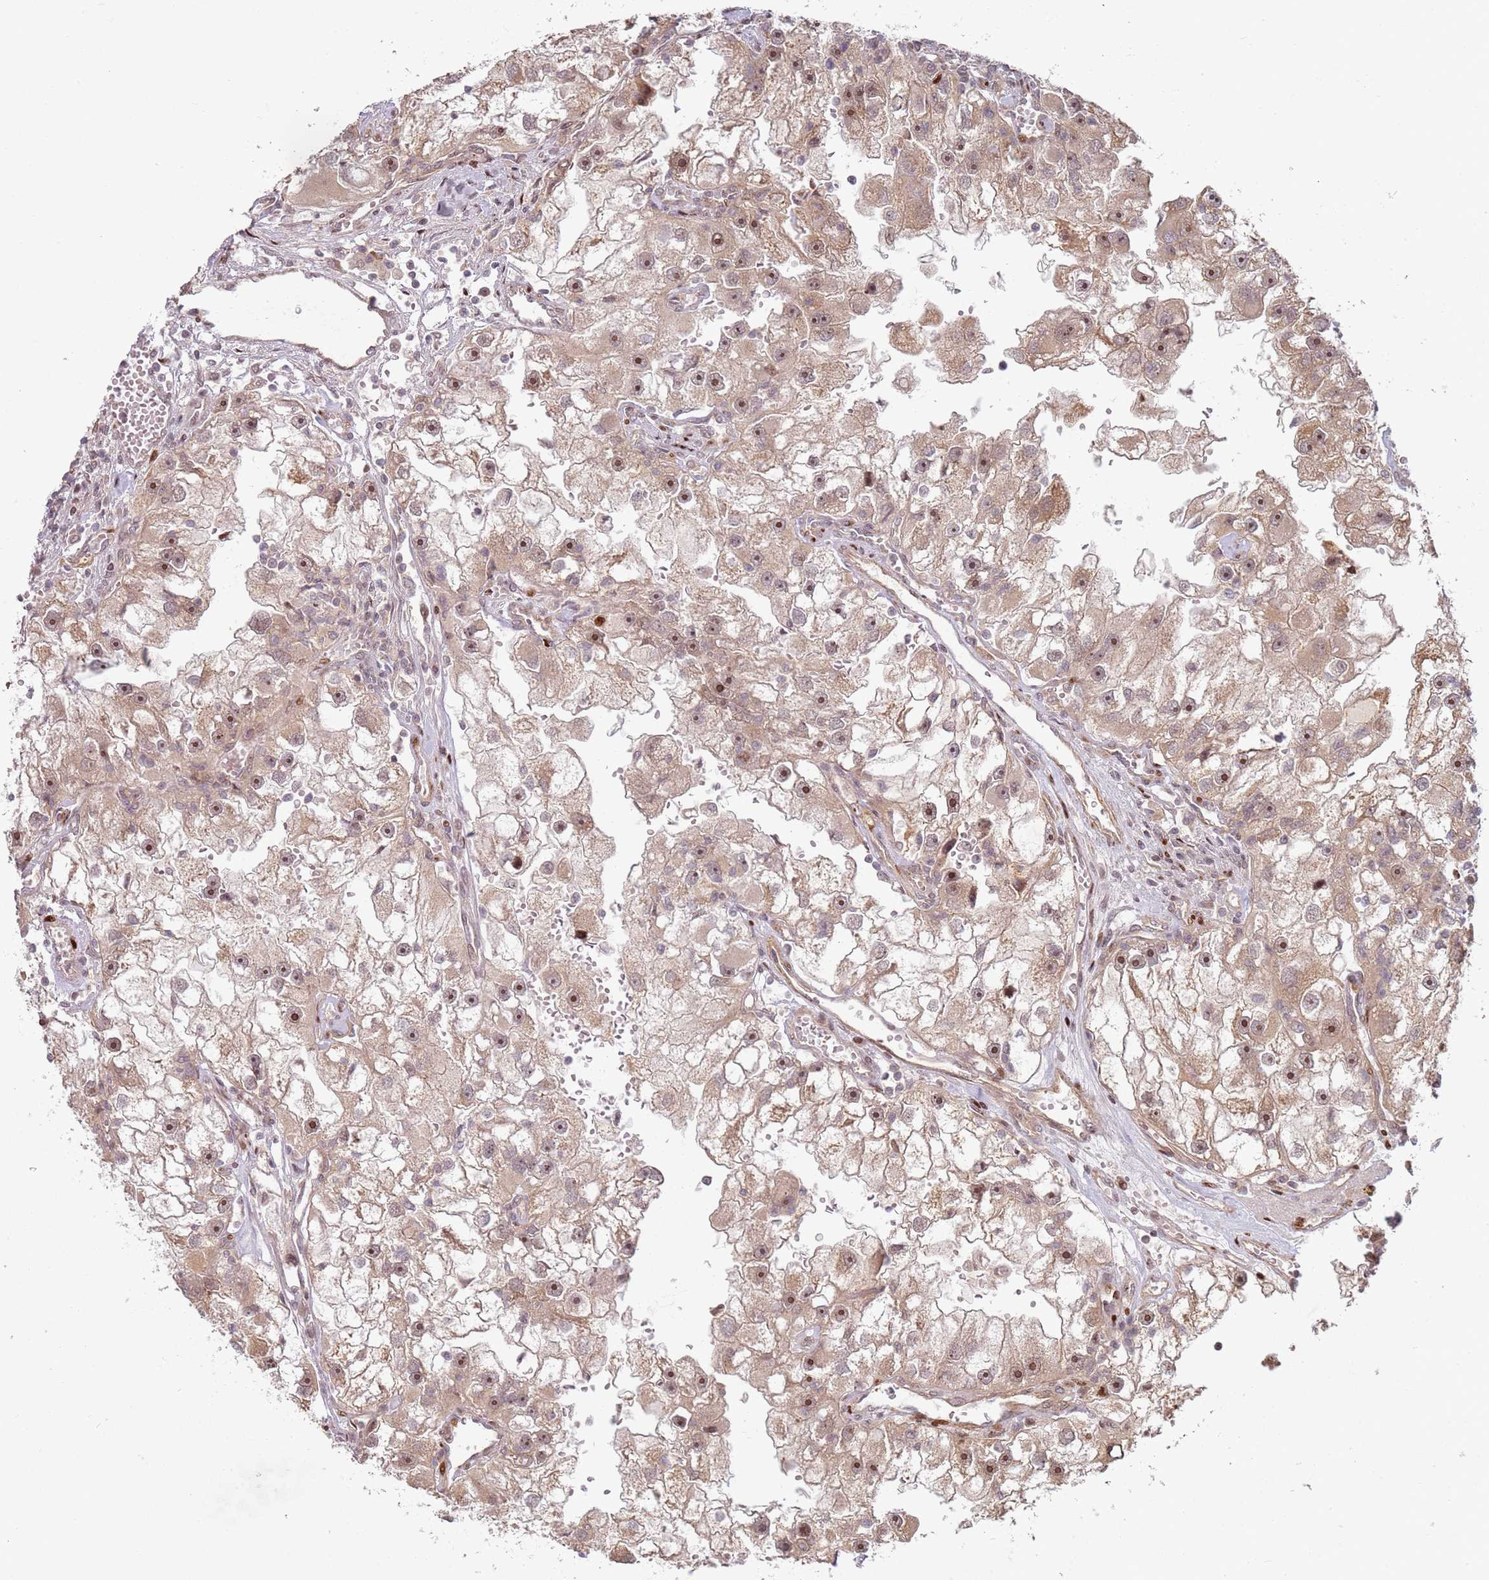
{"staining": {"intensity": "moderate", "quantity": "25%-75%", "location": "cytoplasmic/membranous,nuclear"}, "tissue": "renal cancer", "cell_type": "Tumor cells", "image_type": "cancer", "snomed": [{"axis": "morphology", "description": "Adenocarcinoma, NOS"}, {"axis": "topography", "description": "Kidney"}], "caption": "IHC (DAB) staining of renal adenocarcinoma demonstrates moderate cytoplasmic/membranous and nuclear protein positivity in about 25%-75% of tumor cells.", "gene": "TMEM233", "patient": {"sex": "male", "age": 63}}